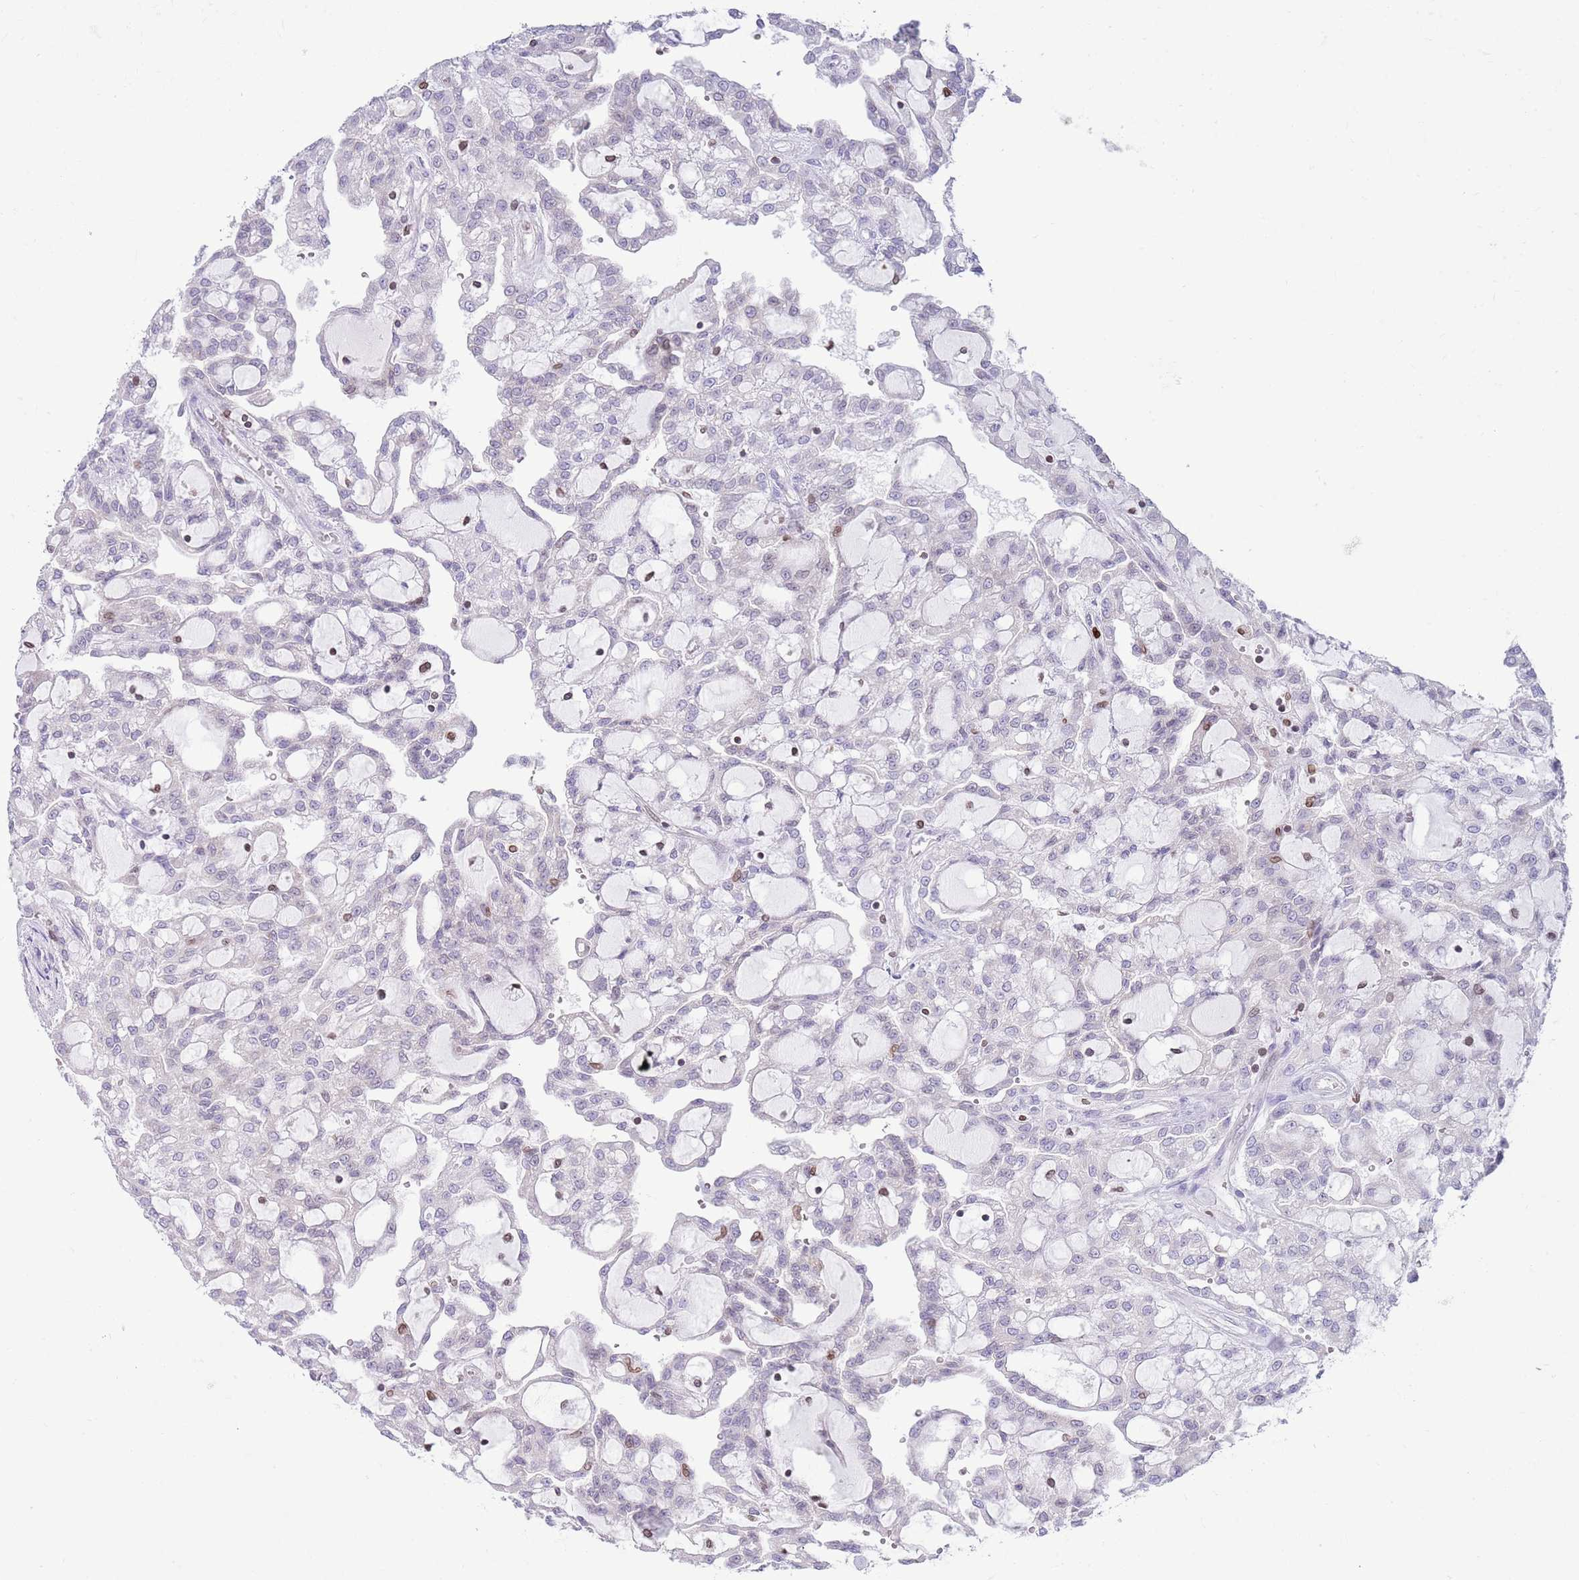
{"staining": {"intensity": "negative", "quantity": "none", "location": "none"}, "tissue": "renal cancer", "cell_type": "Tumor cells", "image_type": "cancer", "snomed": [{"axis": "morphology", "description": "Adenocarcinoma, NOS"}, {"axis": "topography", "description": "Kidney"}], "caption": "High magnification brightfield microscopy of renal adenocarcinoma stained with DAB (brown) and counterstained with hematoxylin (blue): tumor cells show no significant expression.", "gene": "LBR", "patient": {"sex": "male", "age": 63}}